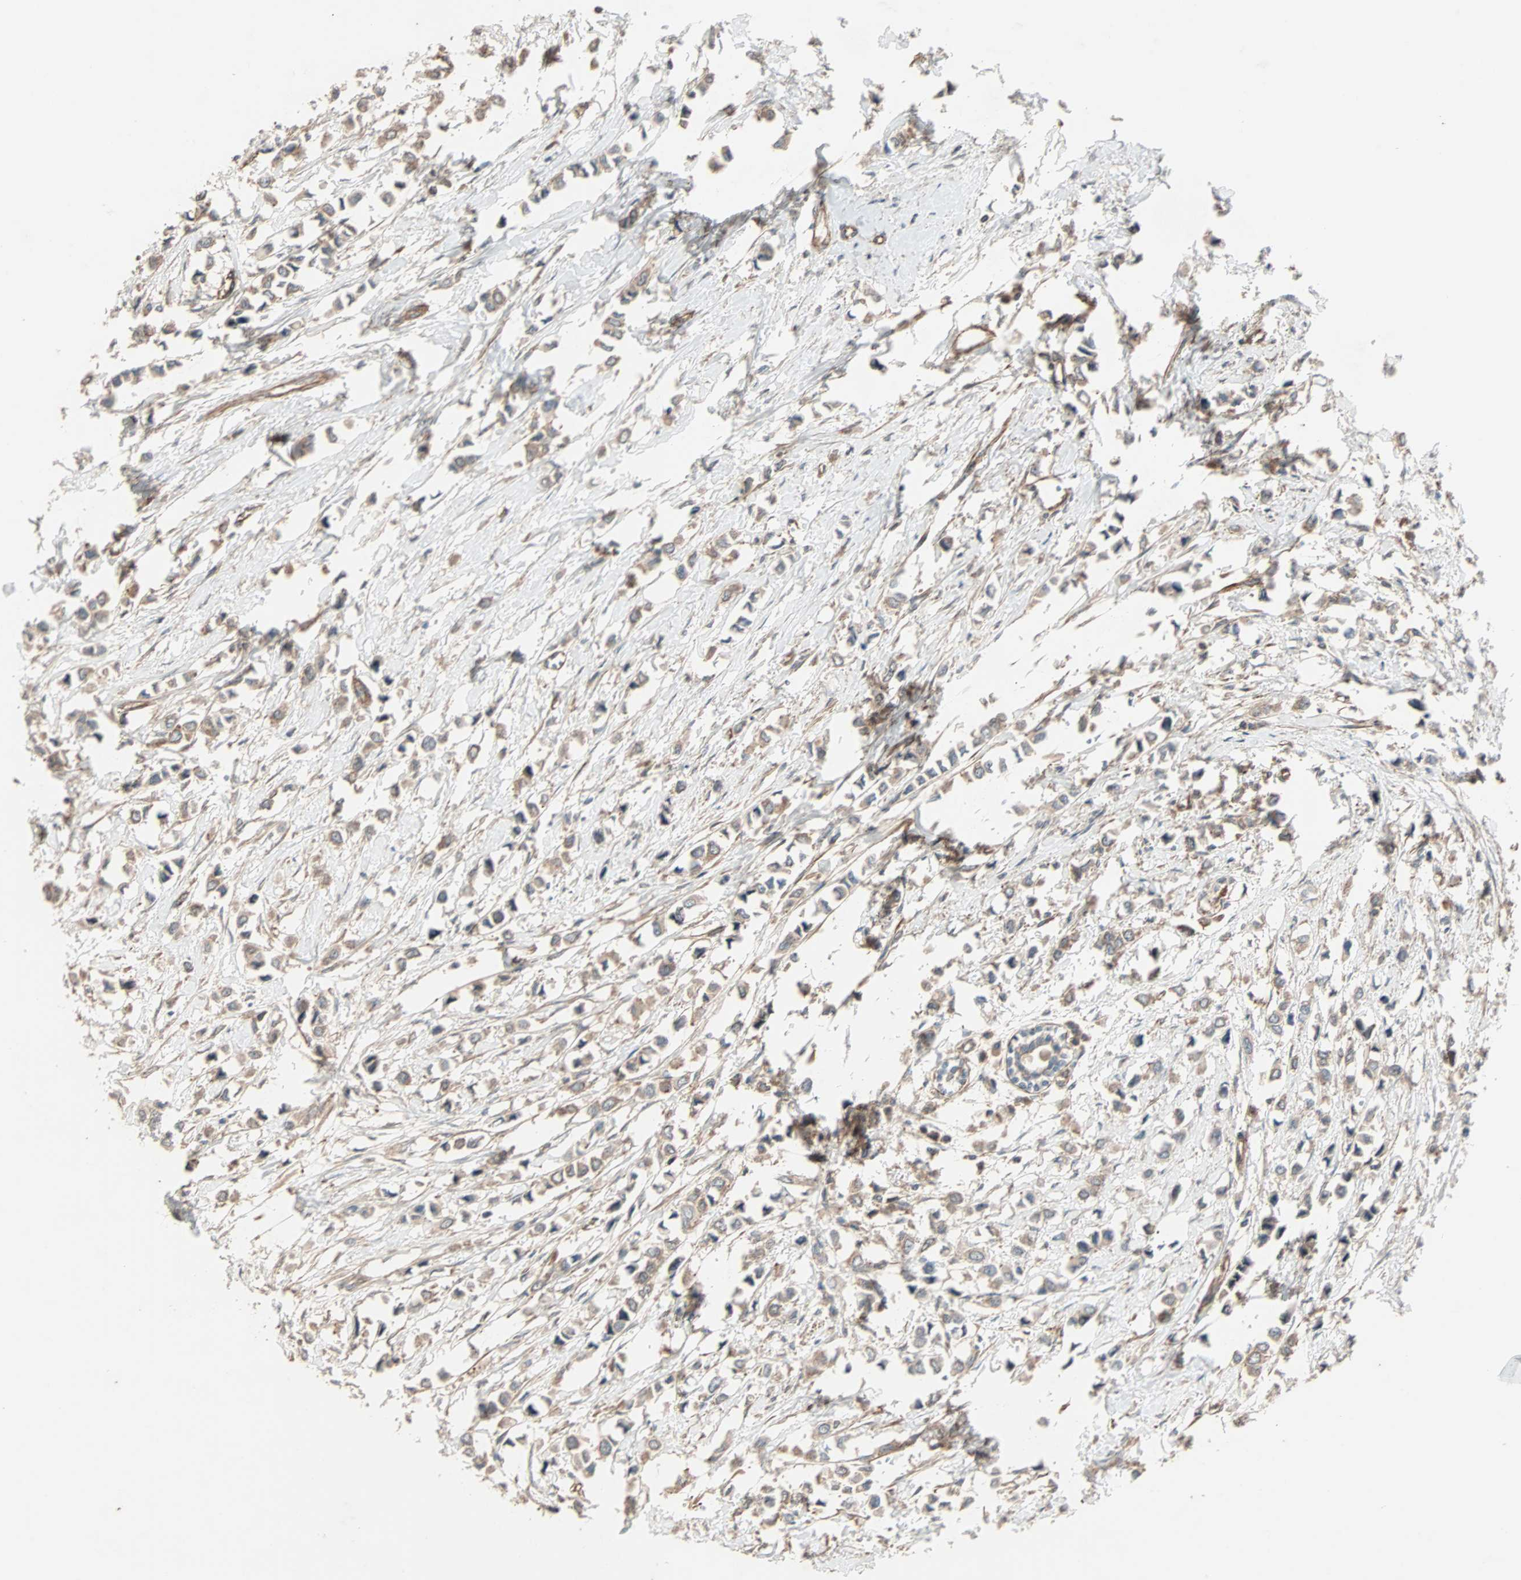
{"staining": {"intensity": "moderate", "quantity": ">75%", "location": "cytoplasmic/membranous"}, "tissue": "breast cancer", "cell_type": "Tumor cells", "image_type": "cancer", "snomed": [{"axis": "morphology", "description": "Lobular carcinoma"}, {"axis": "topography", "description": "Breast"}], "caption": "Protein analysis of breast cancer (lobular carcinoma) tissue shows moderate cytoplasmic/membranous expression in approximately >75% of tumor cells.", "gene": "GCK", "patient": {"sex": "female", "age": 51}}